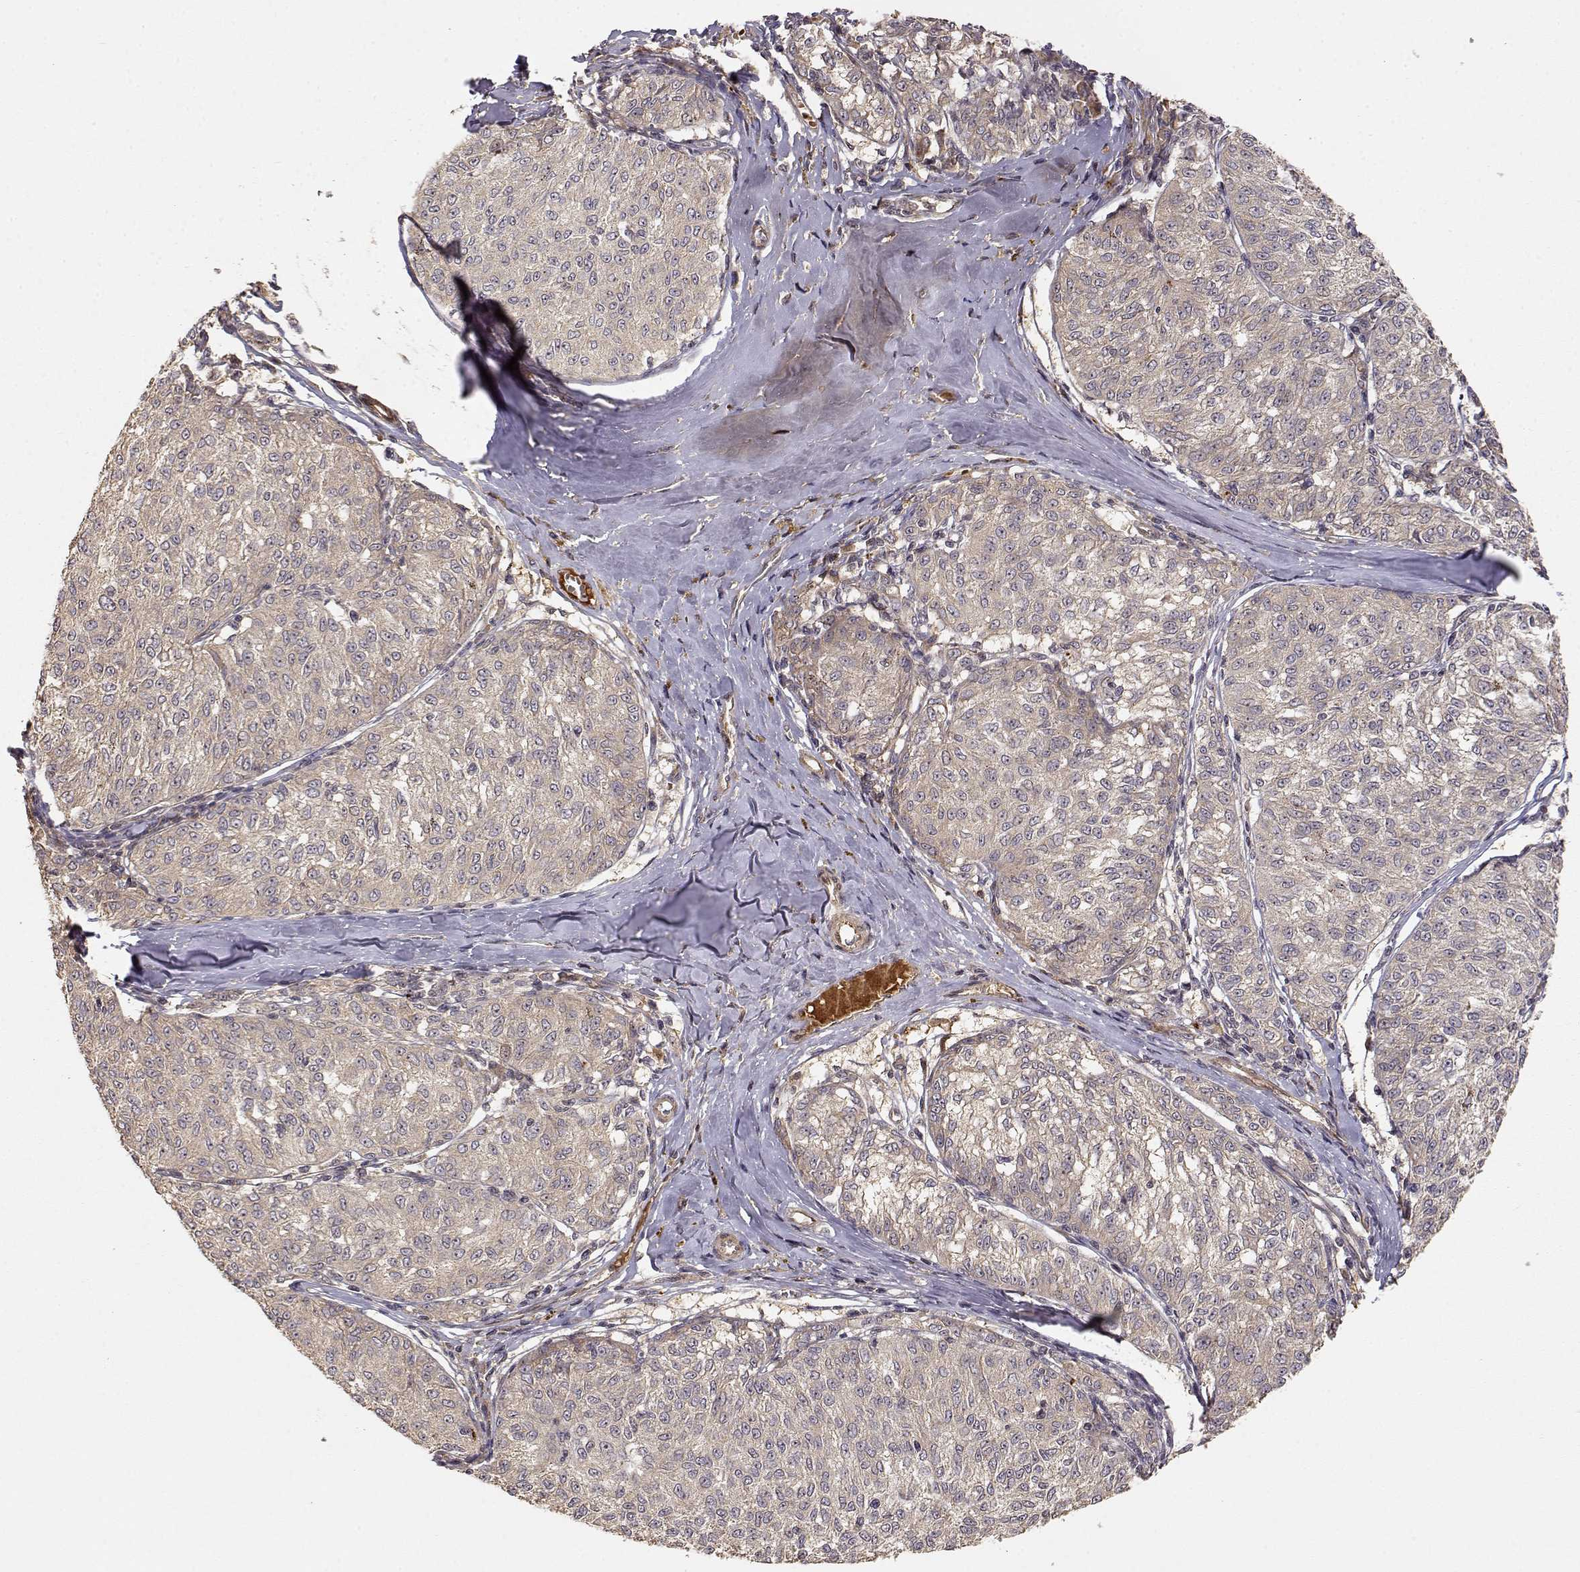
{"staining": {"intensity": "weak", "quantity": ">75%", "location": "cytoplasmic/membranous"}, "tissue": "melanoma", "cell_type": "Tumor cells", "image_type": "cancer", "snomed": [{"axis": "morphology", "description": "Malignant melanoma, NOS"}, {"axis": "topography", "description": "Skin"}], "caption": "Weak cytoplasmic/membranous positivity for a protein is identified in approximately >75% of tumor cells of melanoma using immunohistochemistry (IHC).", "gene": "PICK1", "patient": {"sex": "female", "age": 72}}